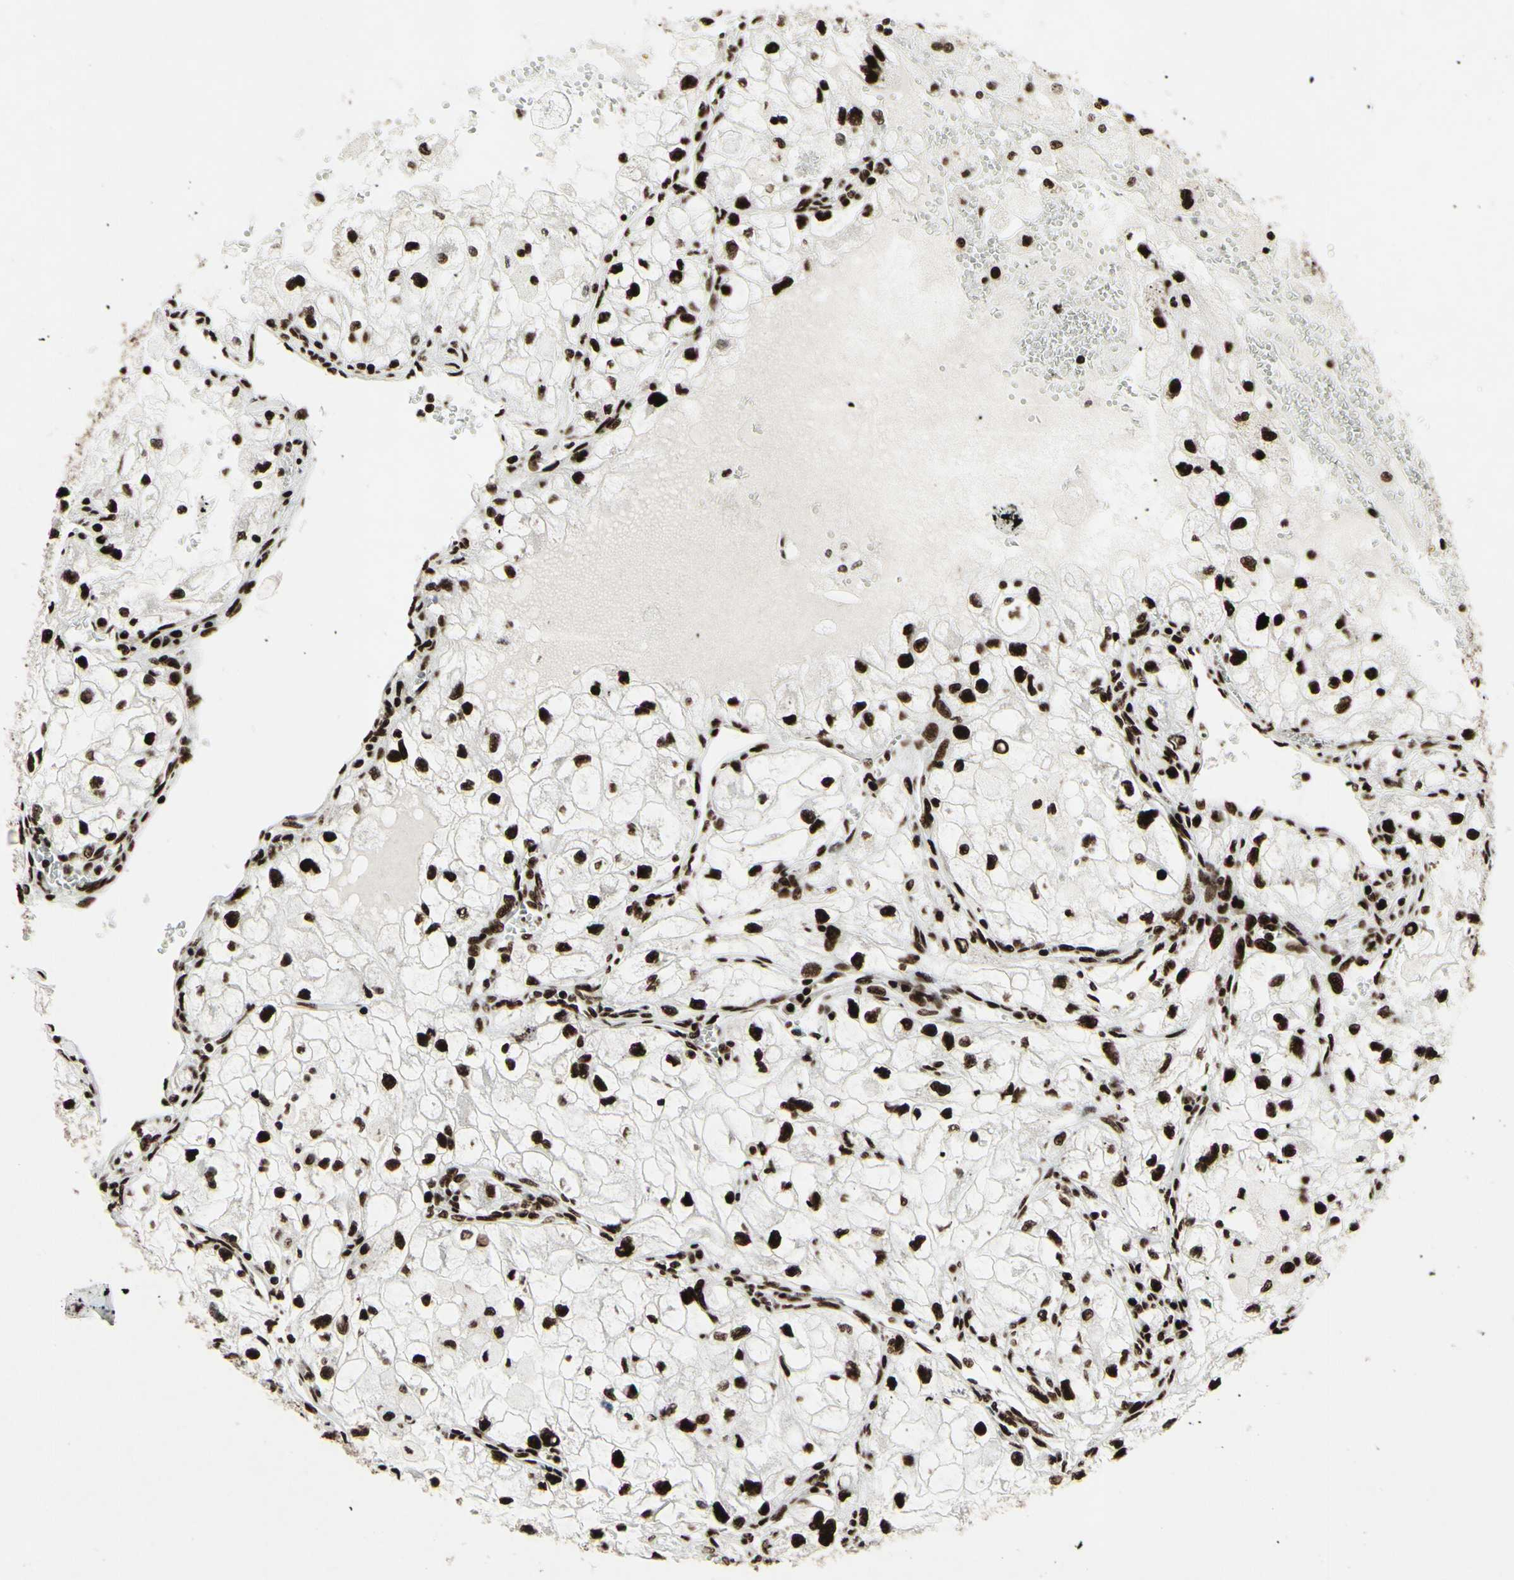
{"staining": {"intensity": "strong", "quantity": ">75%", "location": "nuclear"}, "tissue": "renal cancer", "cell_type": "Tumor cells", "image_type": "cancer", "snomed": [{"axis": "morphology", "description": "Adenocarcinoma, NOS"}, {"axis": "topography", "description": "Kidney"}], "caption": "Strong nuclear expression is present in about >75% of tumor cells in renal cancer. (Stains: DAB in brown, nuclei in blue, Microscopy: brightfield microscopy at high magnification).", "gene": "U2AF2", "patient": {"sex": "female", "age": 70}}